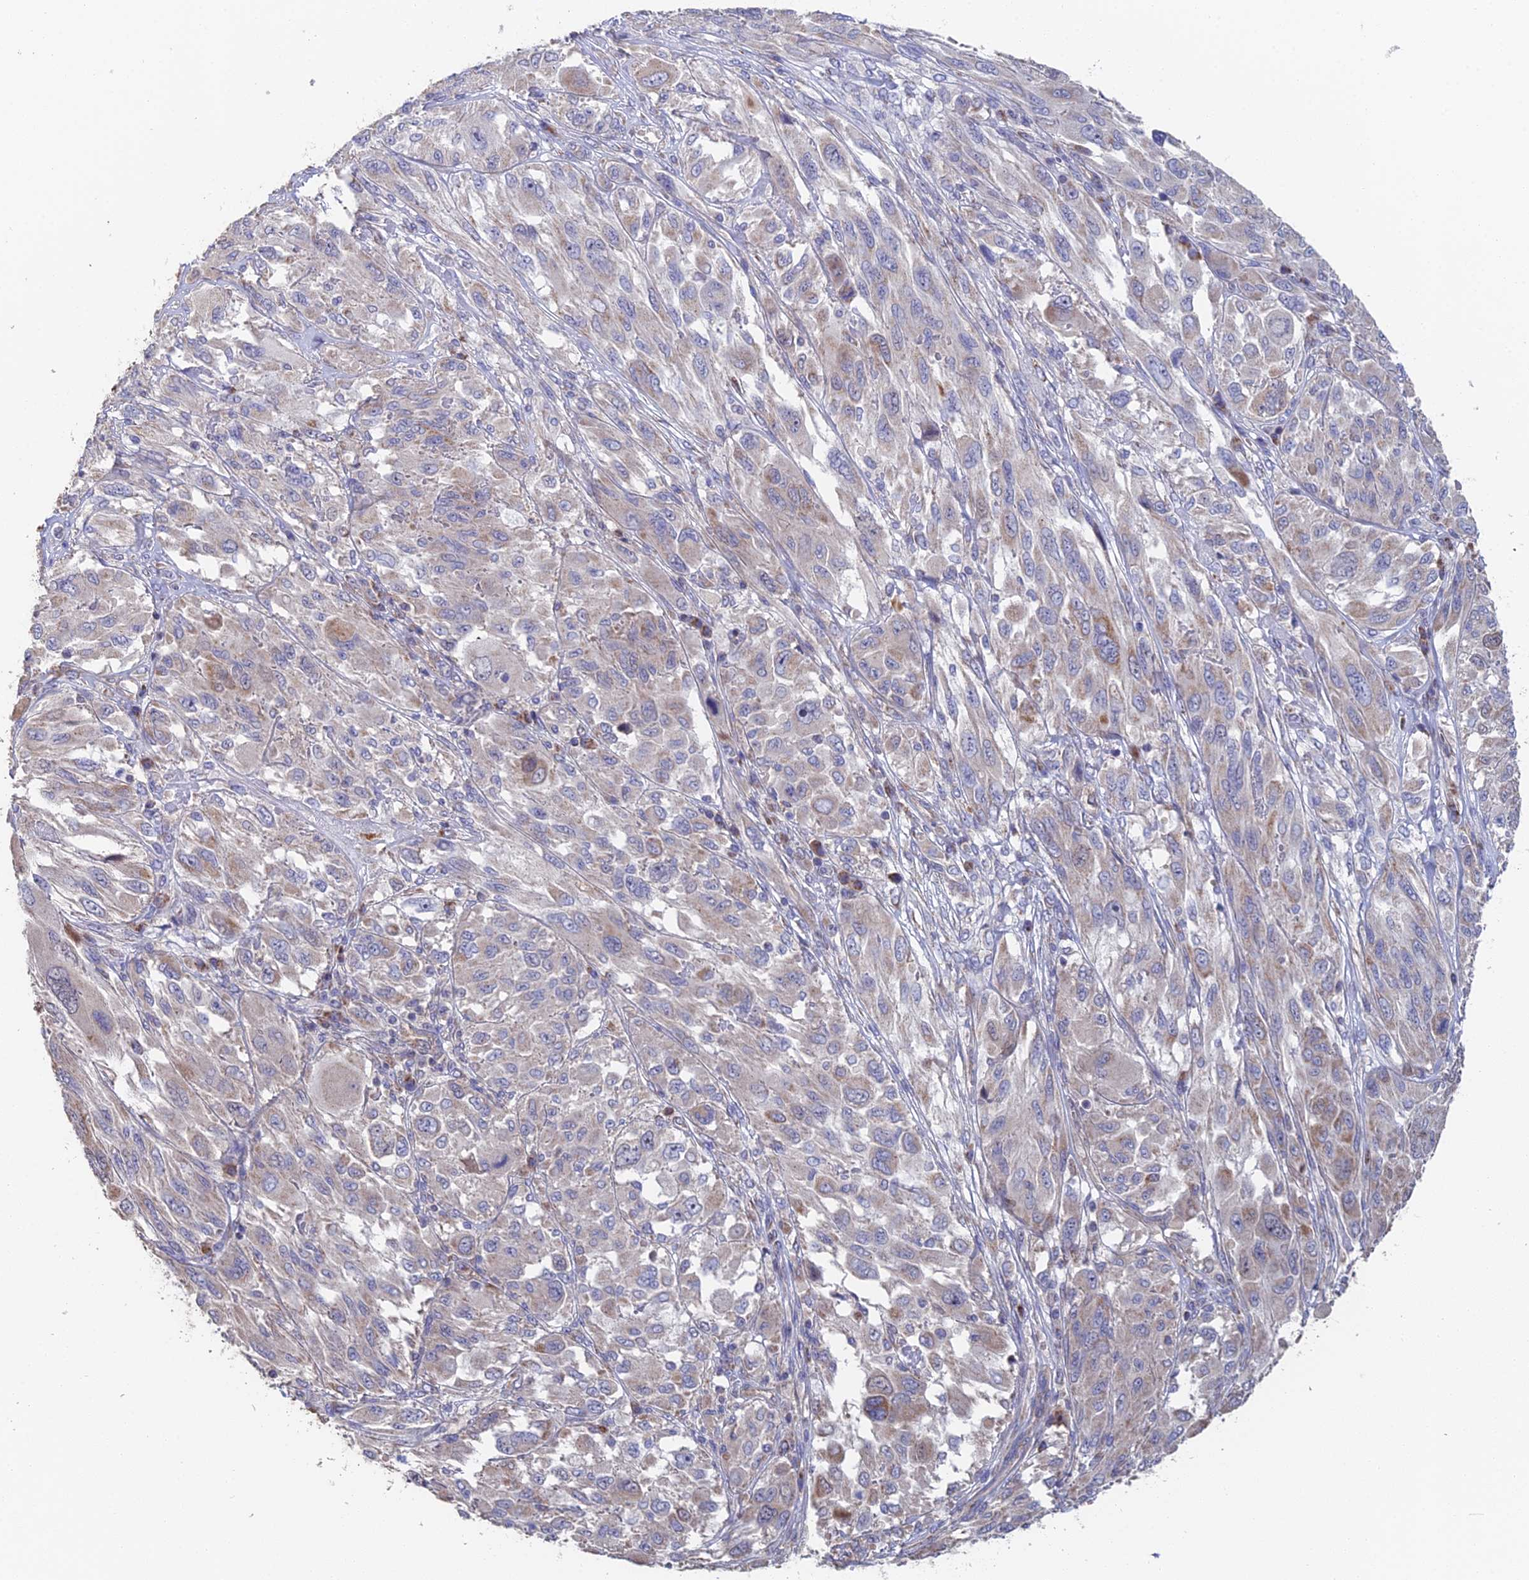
{"staining": {"intensity": "weak", "quantity": "<25%", "location": "cytoplasmic/membranous"}, "tissue": "melanoma", "cell_type": "Tumor cells", "image_type": "cancer", "snomed": [{"axis": "morphology", "description": "Malignant melanoma, NOS"}, {"axis": "topography", "description": "Skin"}], "caption": "This is a image of IHC staining of malignant melanoma, which shows no expression in tumor cells.", "gene": "ECSIT", "patient": {"sex": "female", "age": 91}}